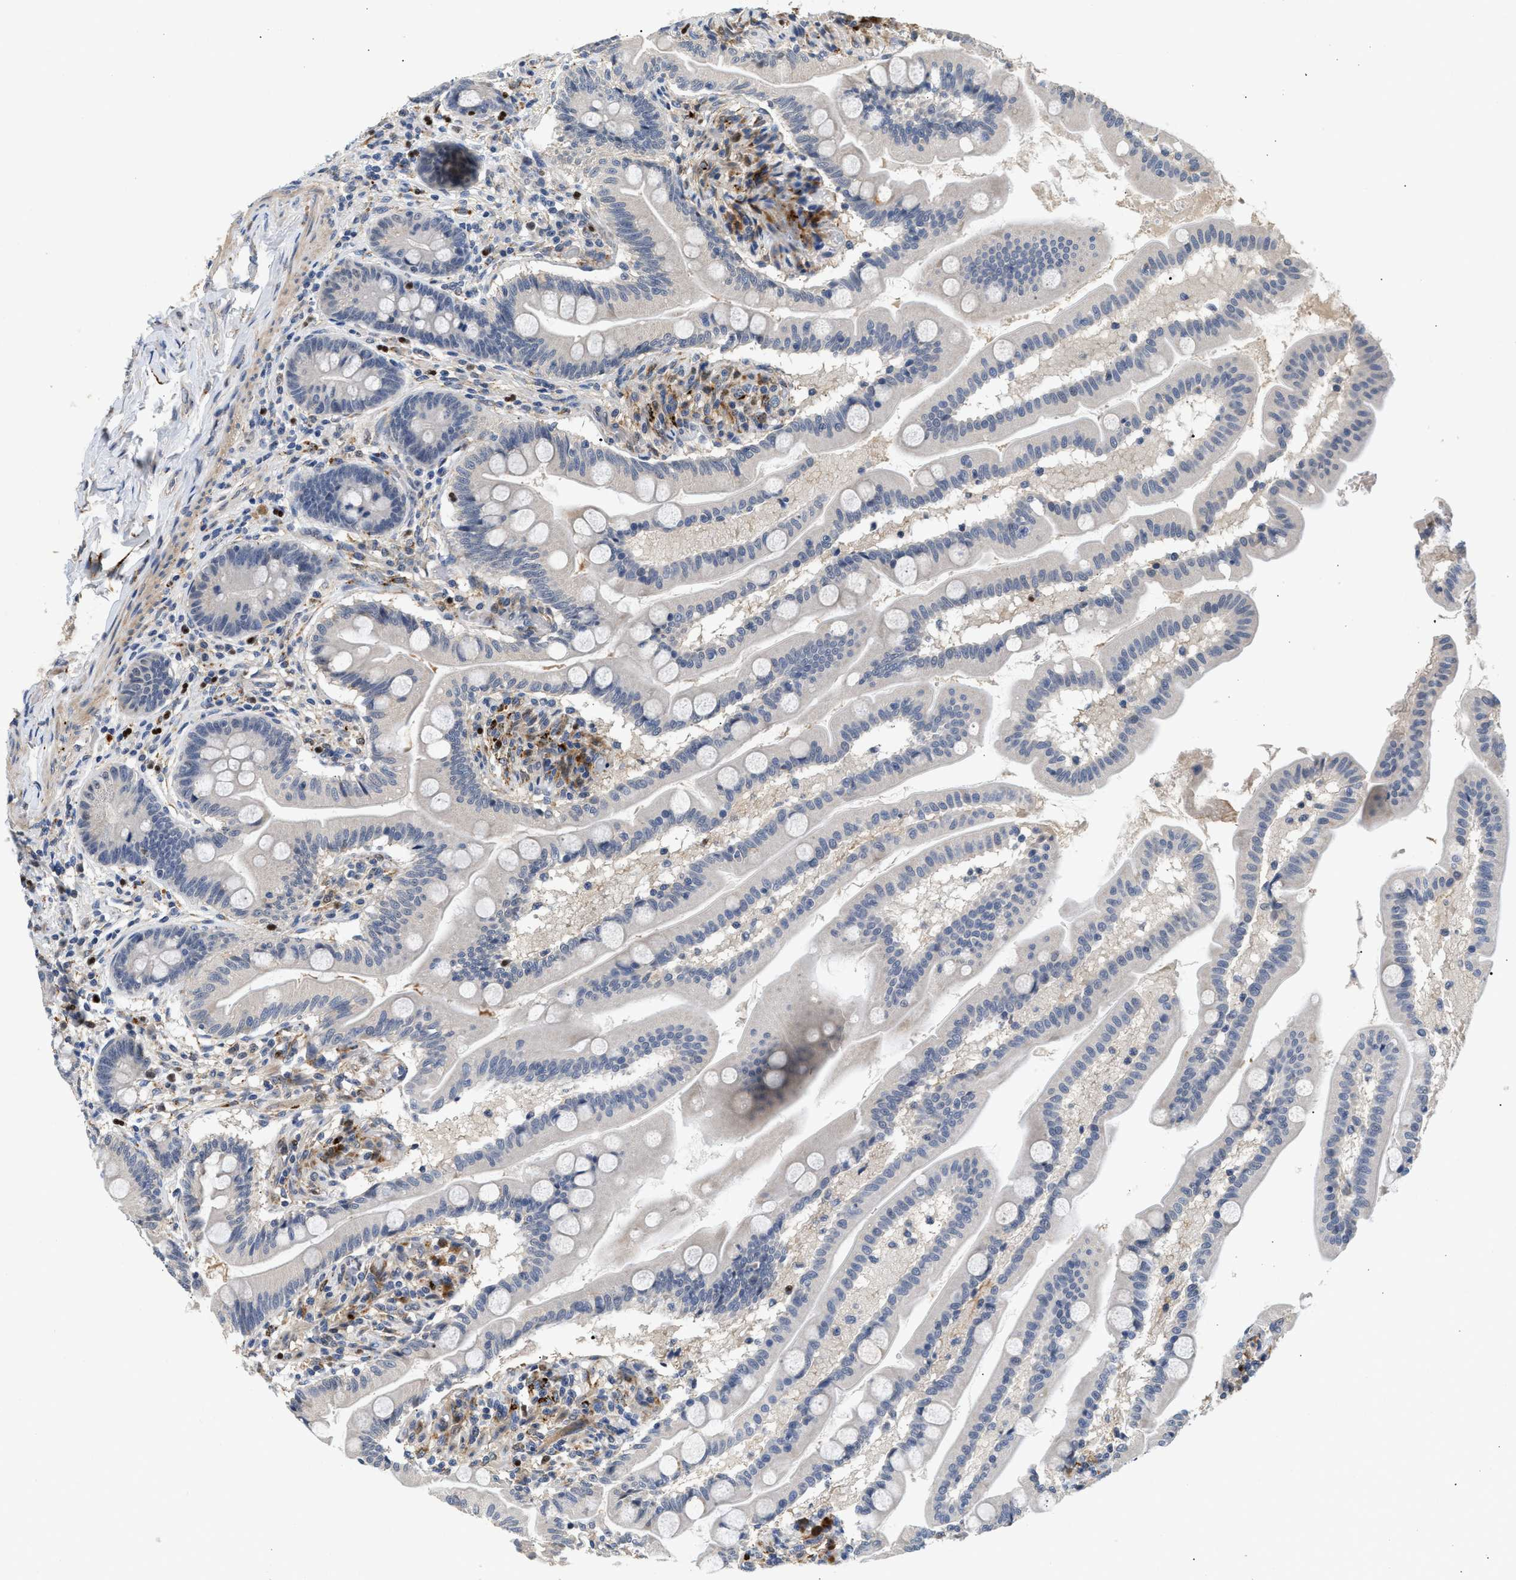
{"staining": {"intensity": "weak", "quantity": "<25%", "location": "cytoplasmic/membranous"}, "tissue": "small intestine", "cell_type": "Glandular cells", "image_type": "normal", "snomed": [{"axis": "morphology", "description": "Normal tissue, NOS"}, {"axis": "topography", "description": "Small intestine"}], "caption": "Immunohistochemical staining of unremarkable small intestine displays no significant staining in glandular cells. (DAB (3,3'-diaminobenzidine) immunohistochemistry (IHC), high magnification).", "gene": "PPM1L", "patient": {"sex": "female", "age": 56}}